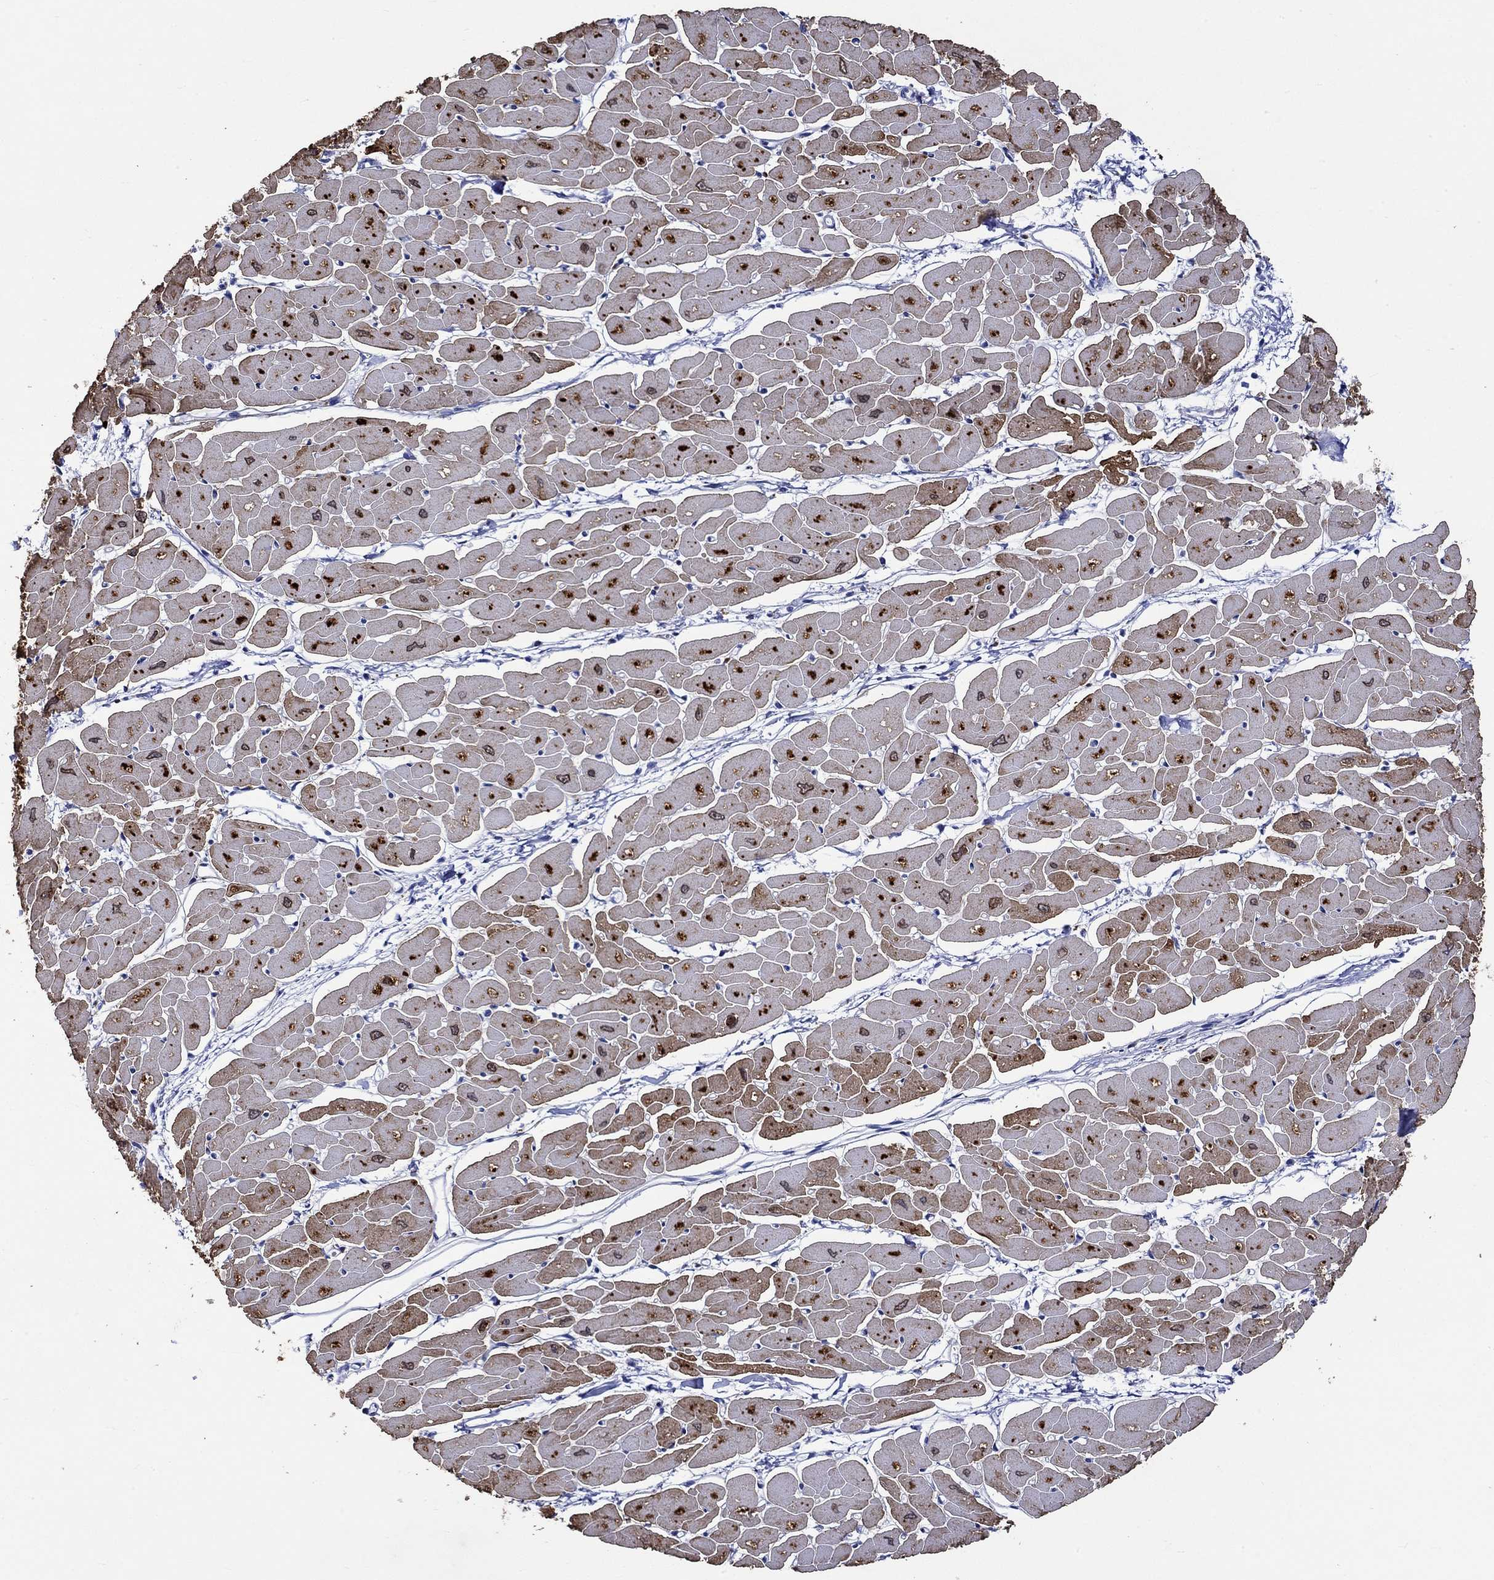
{"staining": {"intensity": "strong", "quantity": ">75%", "location": "cytoplasmic/membranous"}, "tissue": "heart muscle", "cell_type": "Cardiomyocytes", "image_type": "normal", "snomed": [{"axis": "morphology", "description": "Normal tissue, NOS"}, {"axis": "topography", "description": "Heart"}], "caption": "Heart muscle stained for a protein reveals strong cytoplasmic/membranous positivity in cardiomyocytes. (DAB (3,3'-diaminobenzidine) IHC with brightfield microscopy, high magnification).", "gene": "CRYAB", "patient": {"sex": "male", "age": 57}}